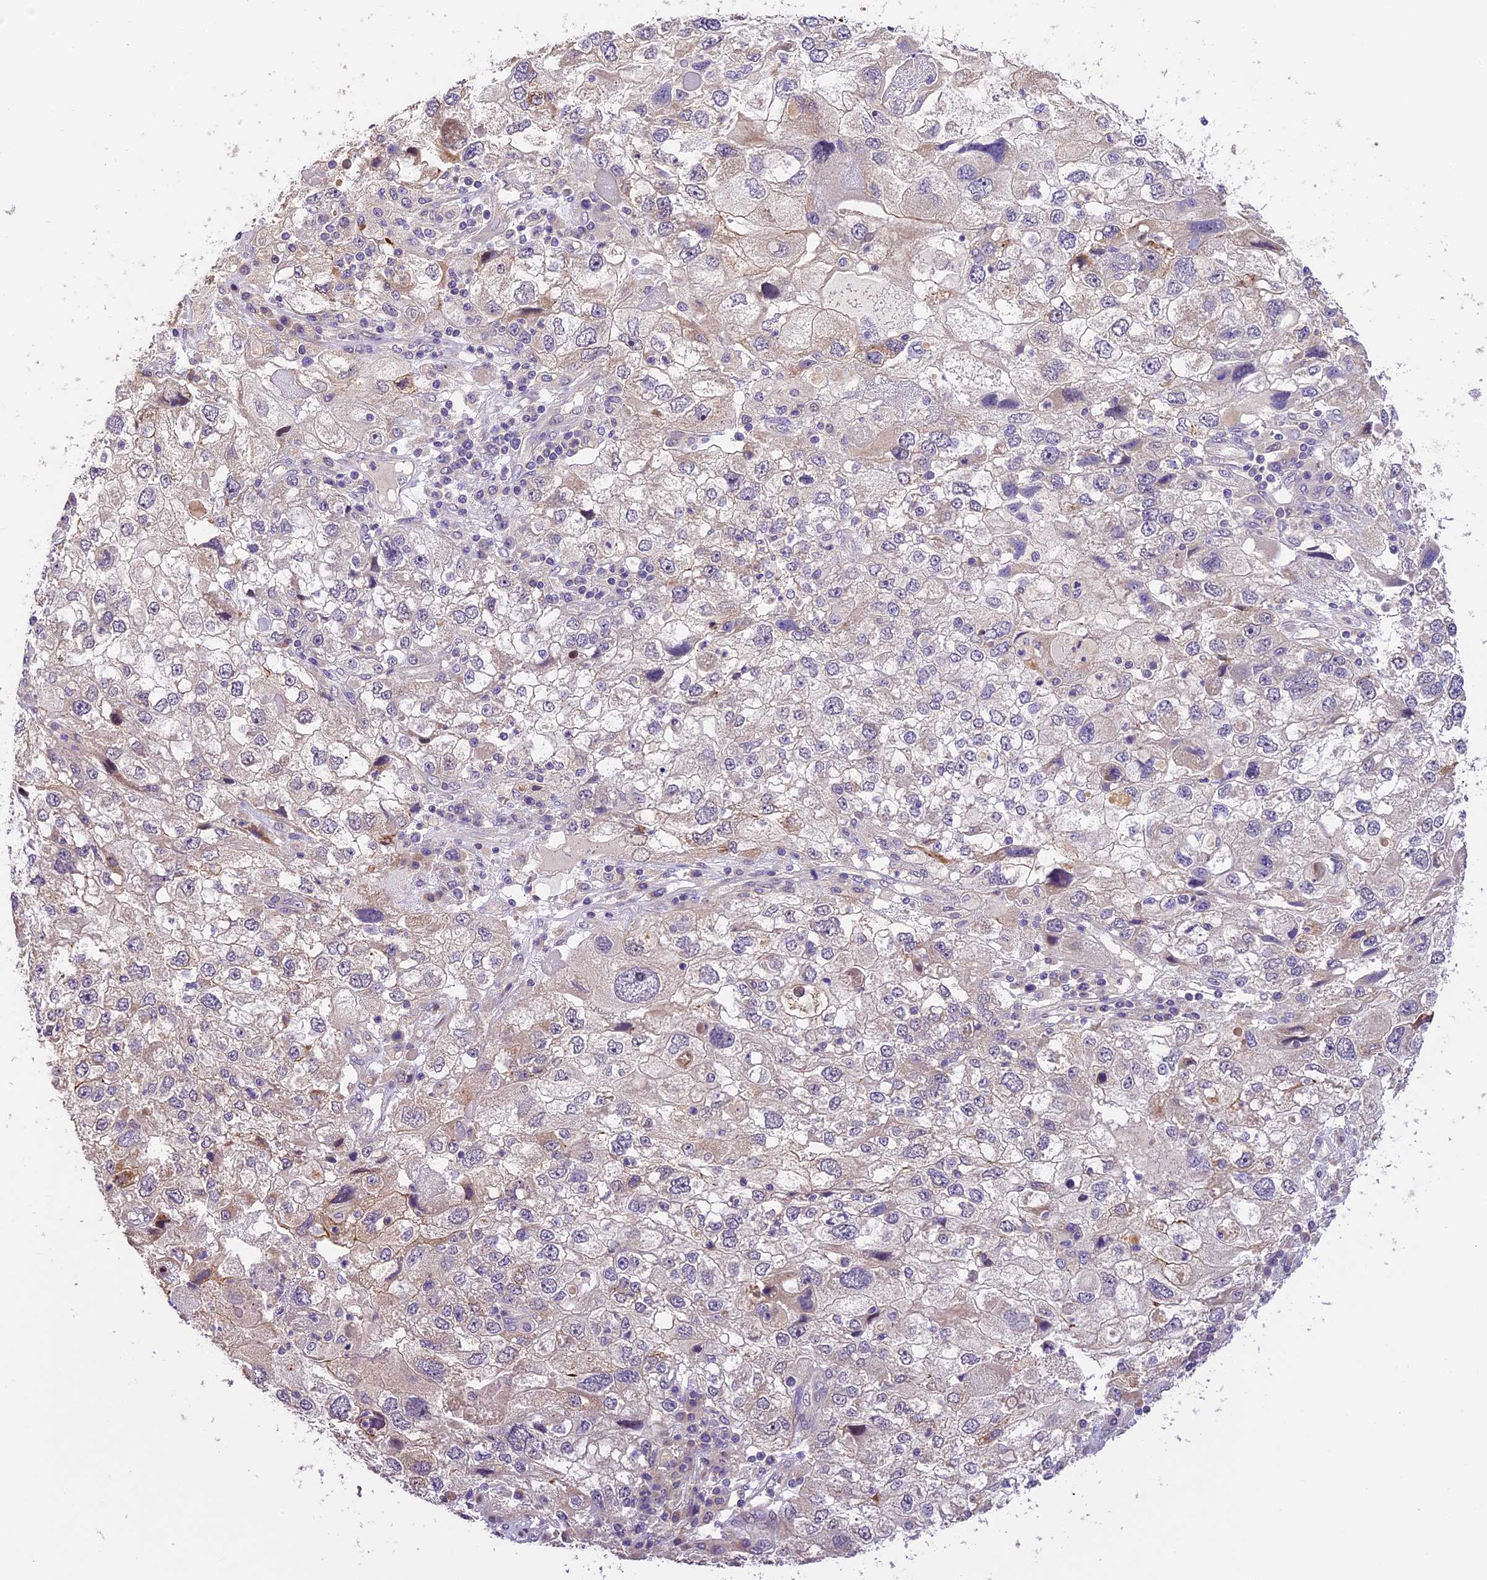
{"staining": {"intensity": "negative", "quantity": "none", "location": "none"}, "tissue": "endometrial cancer", "cell_type": "Tumor cells", "image_type": "cancer", "snomed": [{"axis": "morphology", "description": "Adenocarcinoma, NOS"}, {"axis": "topography", "description": "Endometrium"}], "caption": "Histopathology image shows no significant protein staining in tumor cells of adenocarcinoma (endometrial).", "gene": "DGKH", "patient": {"sex": "female", "age": 49}}